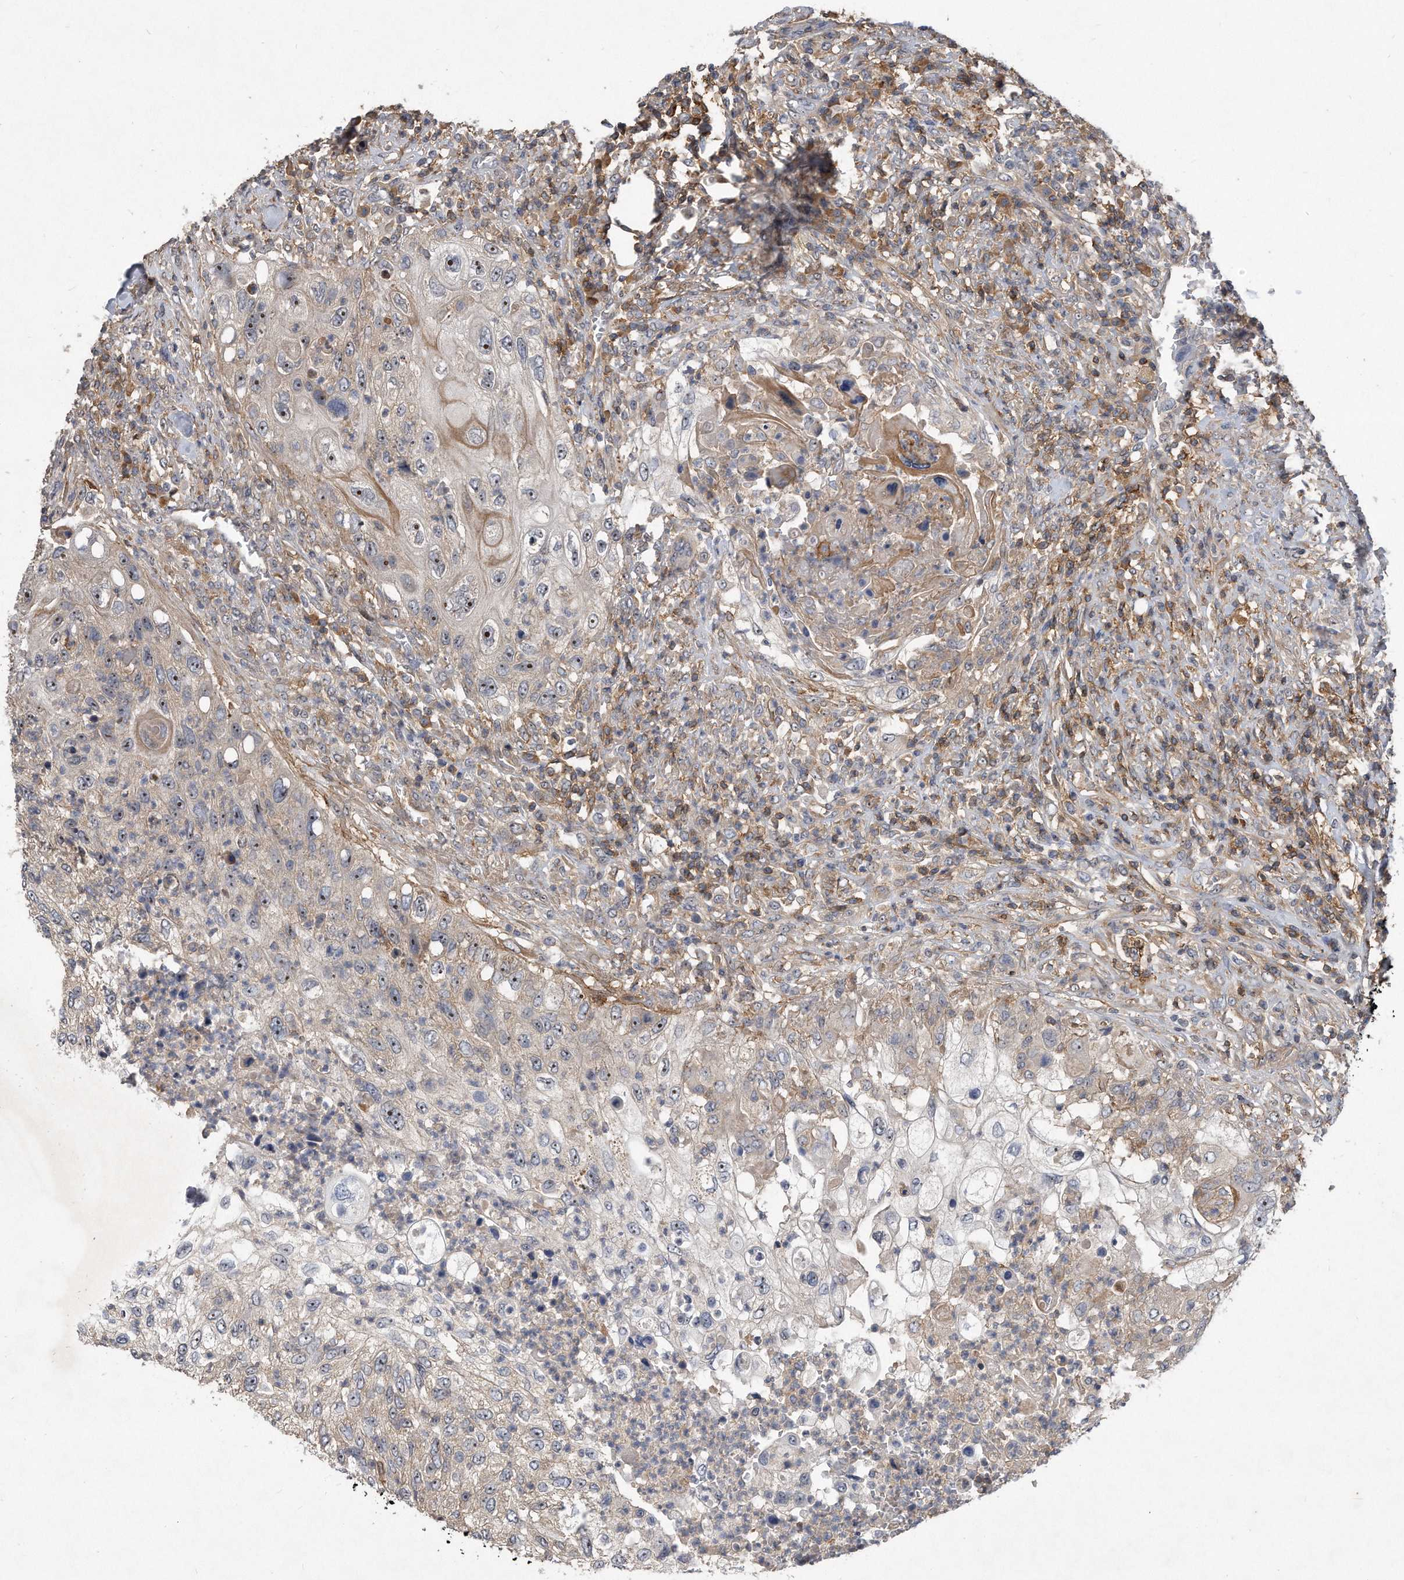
{"staining": {"intensity": "moderate", "quantity": "<25%", "location": "nuclear"}, "tissue": "urothelial cancer", "cell_type": "Tumor cells", "image_type": "cancer", "snomed": [{"axis": "morphology", "description": "Urothelial carcinoma, High grade"}, {"axis": "topography", "description": "Urinary bladder"}], "caption": "Protein staining of high-grade urothelial carcinoma tissue exhibits moderate nuclear expression in about <25% of tumor cells.", "gene": "PGBD2", "patient": {"sex": "female", "age": 60}}